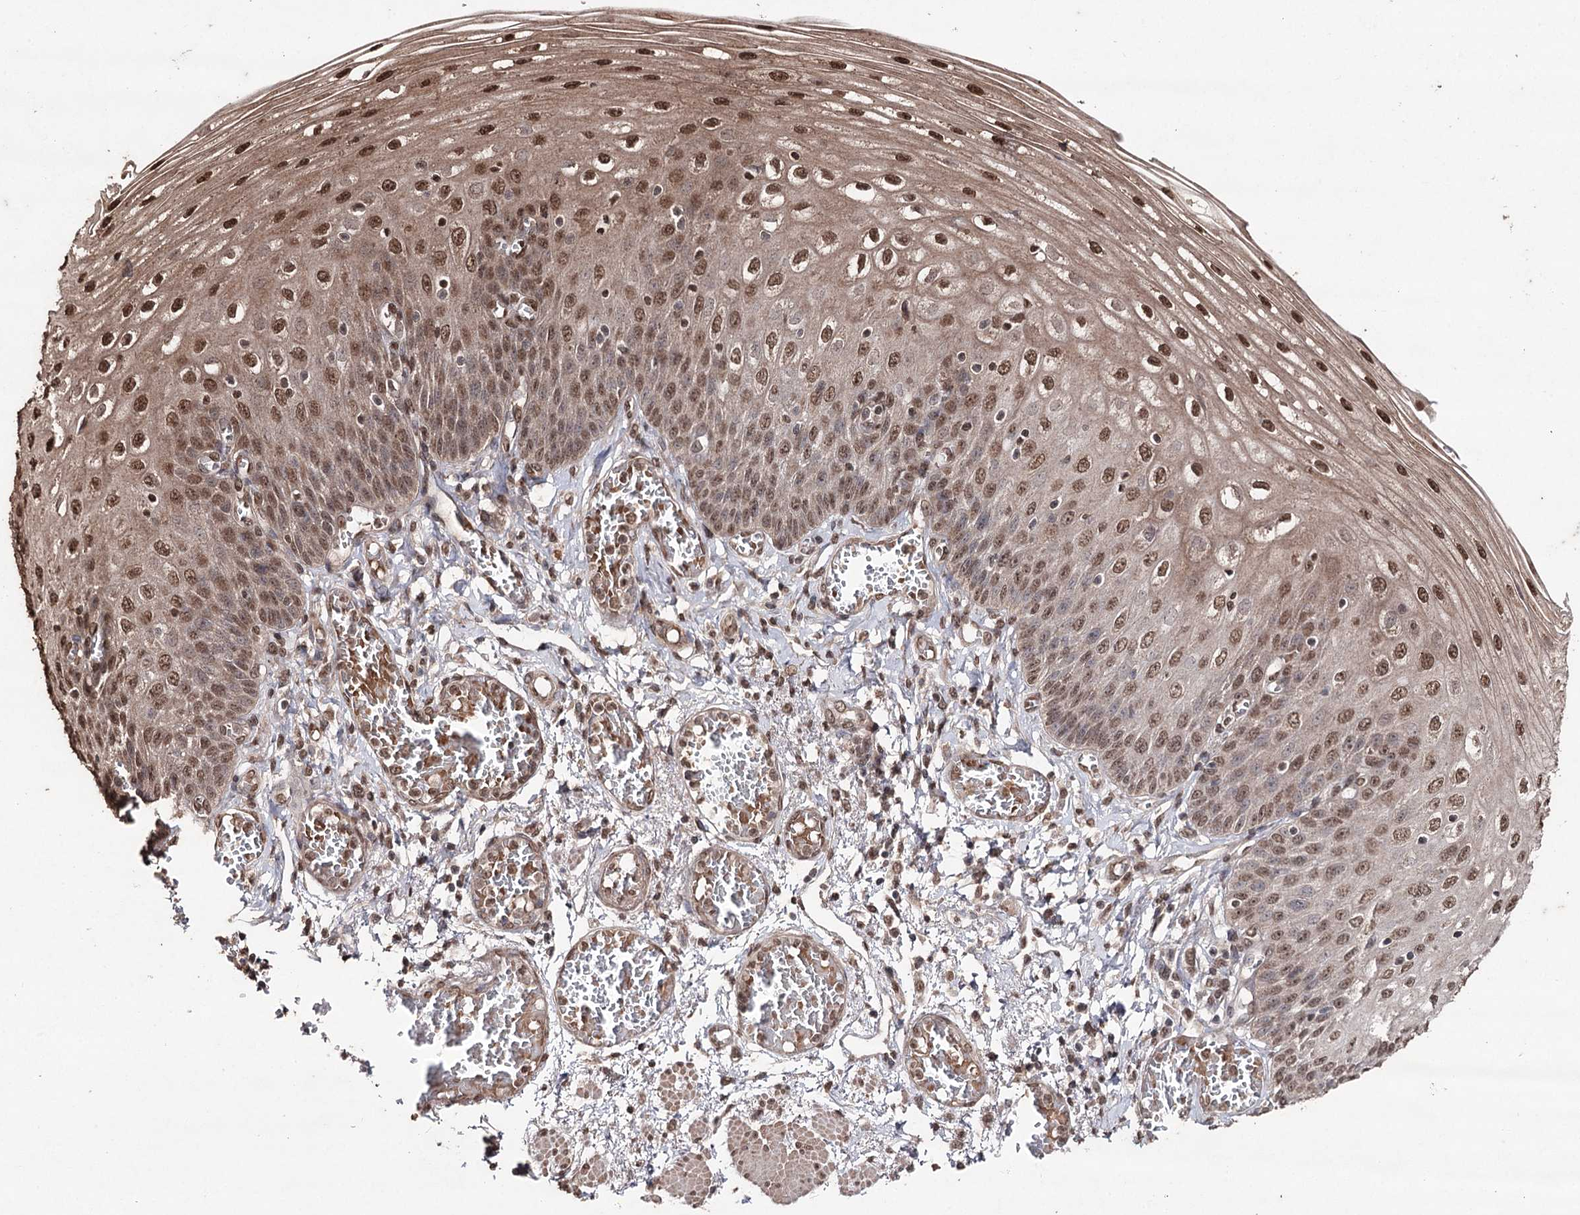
{"staining": {"intensity": "moderate", "quantity": ">75%", "location": "nuclear"}, "tissue": "esophagus", "cell_type": "Squamous epithelial cells", "image_type": "normal", "snomed": [{"axis": "morphology", "description": "Normal tissue, NOS"}, {"axis": "topography", "description": "Esophagus"}], "caption": "IHC histopathology image of normal esophagus stained for a protein (brown), which demonstrates medium levels of moderate nuclear positivity in about >75% of squamous epithelial cells.", "gene": "ATG14", "patient": {"sex": "male", "age": 81}}